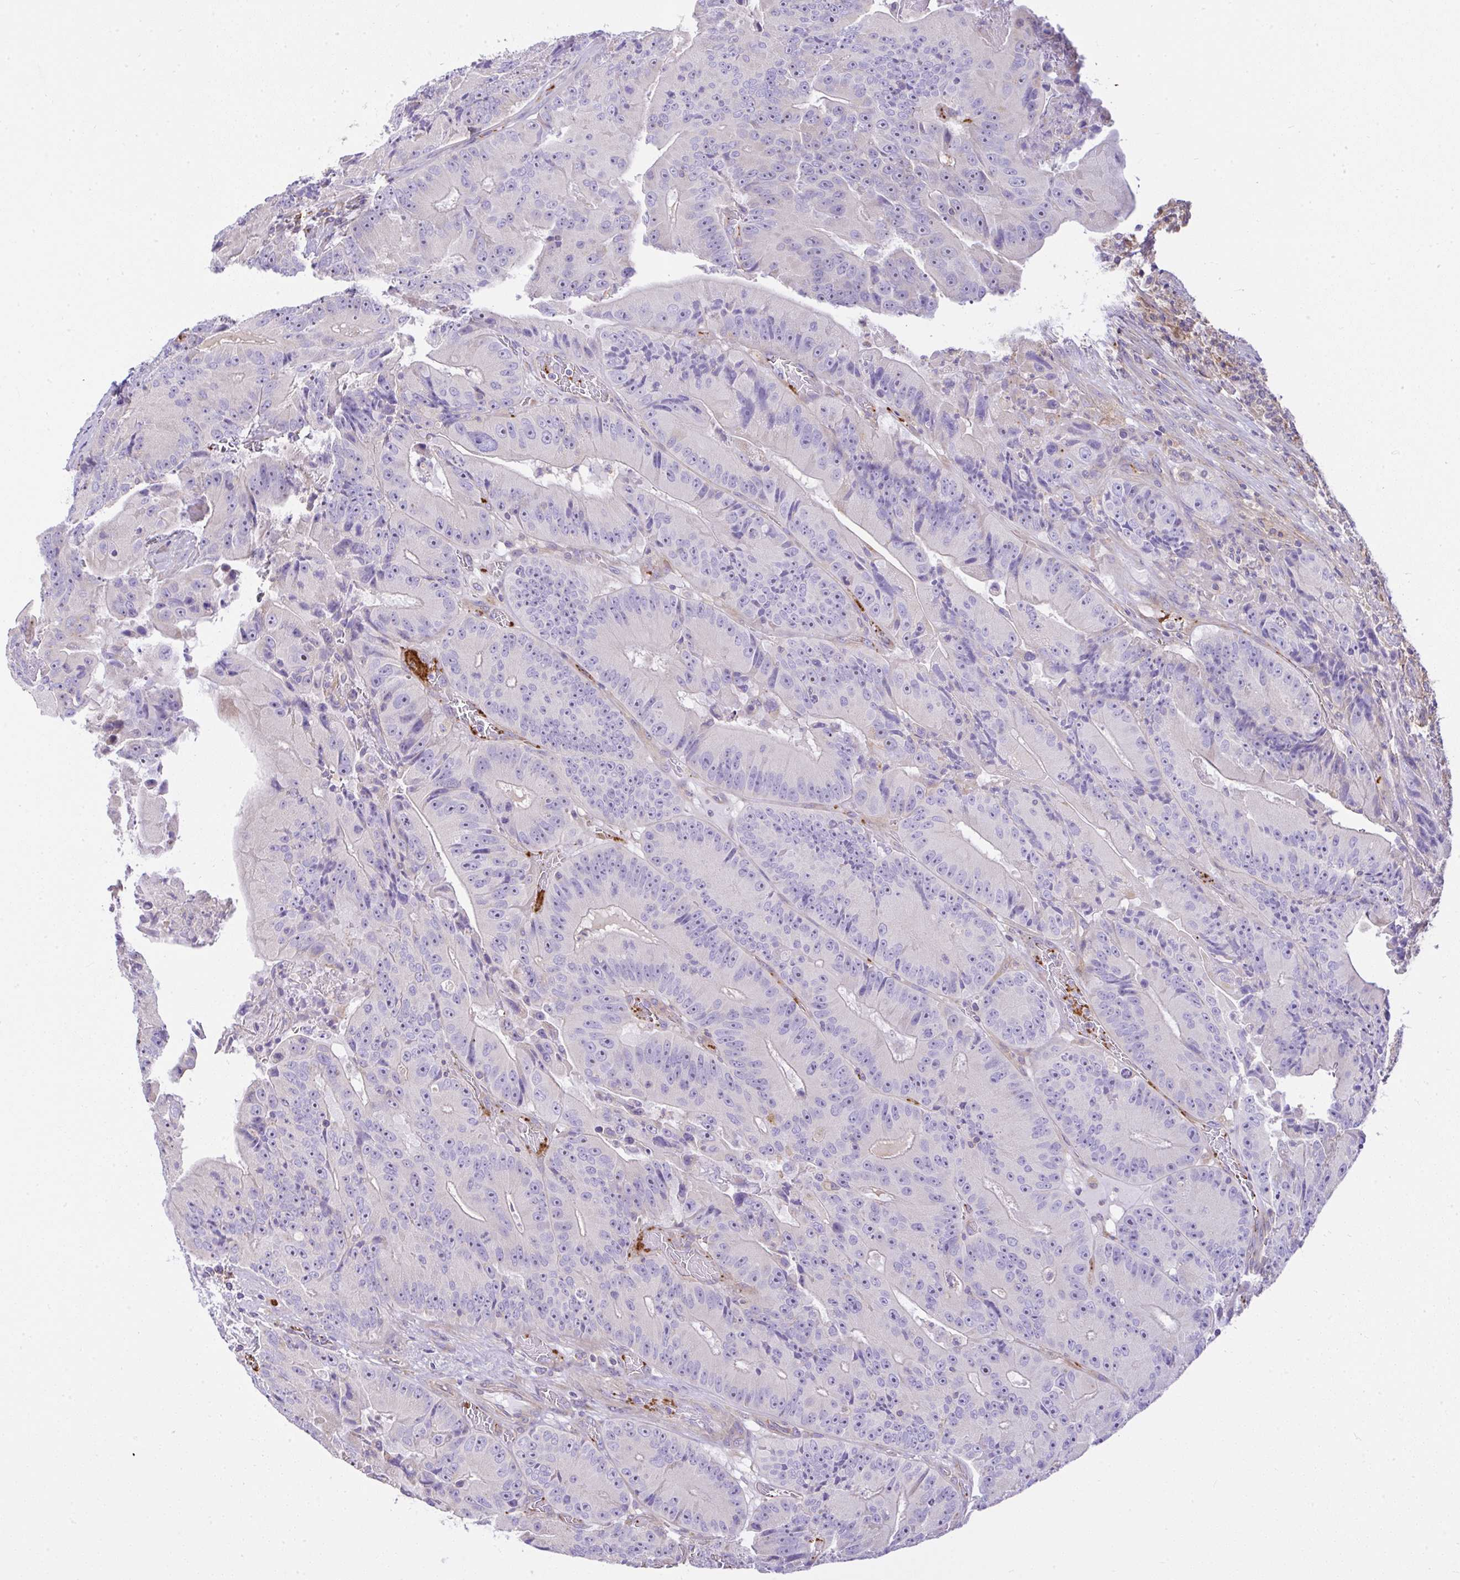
{"staining": {"intensity": "negative", "quantity": "none", "location": "none"}, "tissue": "colorectal cancer", "cell_type": "Tumor cells", "image_type": "cancer", "snomed": [{"axis": "morphology", "description": "Adenocarcinoma, NOS"}, {"axis": "topography", "description": "Colon"}], "caption": "Protein analysis of colorectal cancer shows no significant staining in tumor cells.", "gene": "CCDC142", "patient": {"sex": "female", "age": 86}}